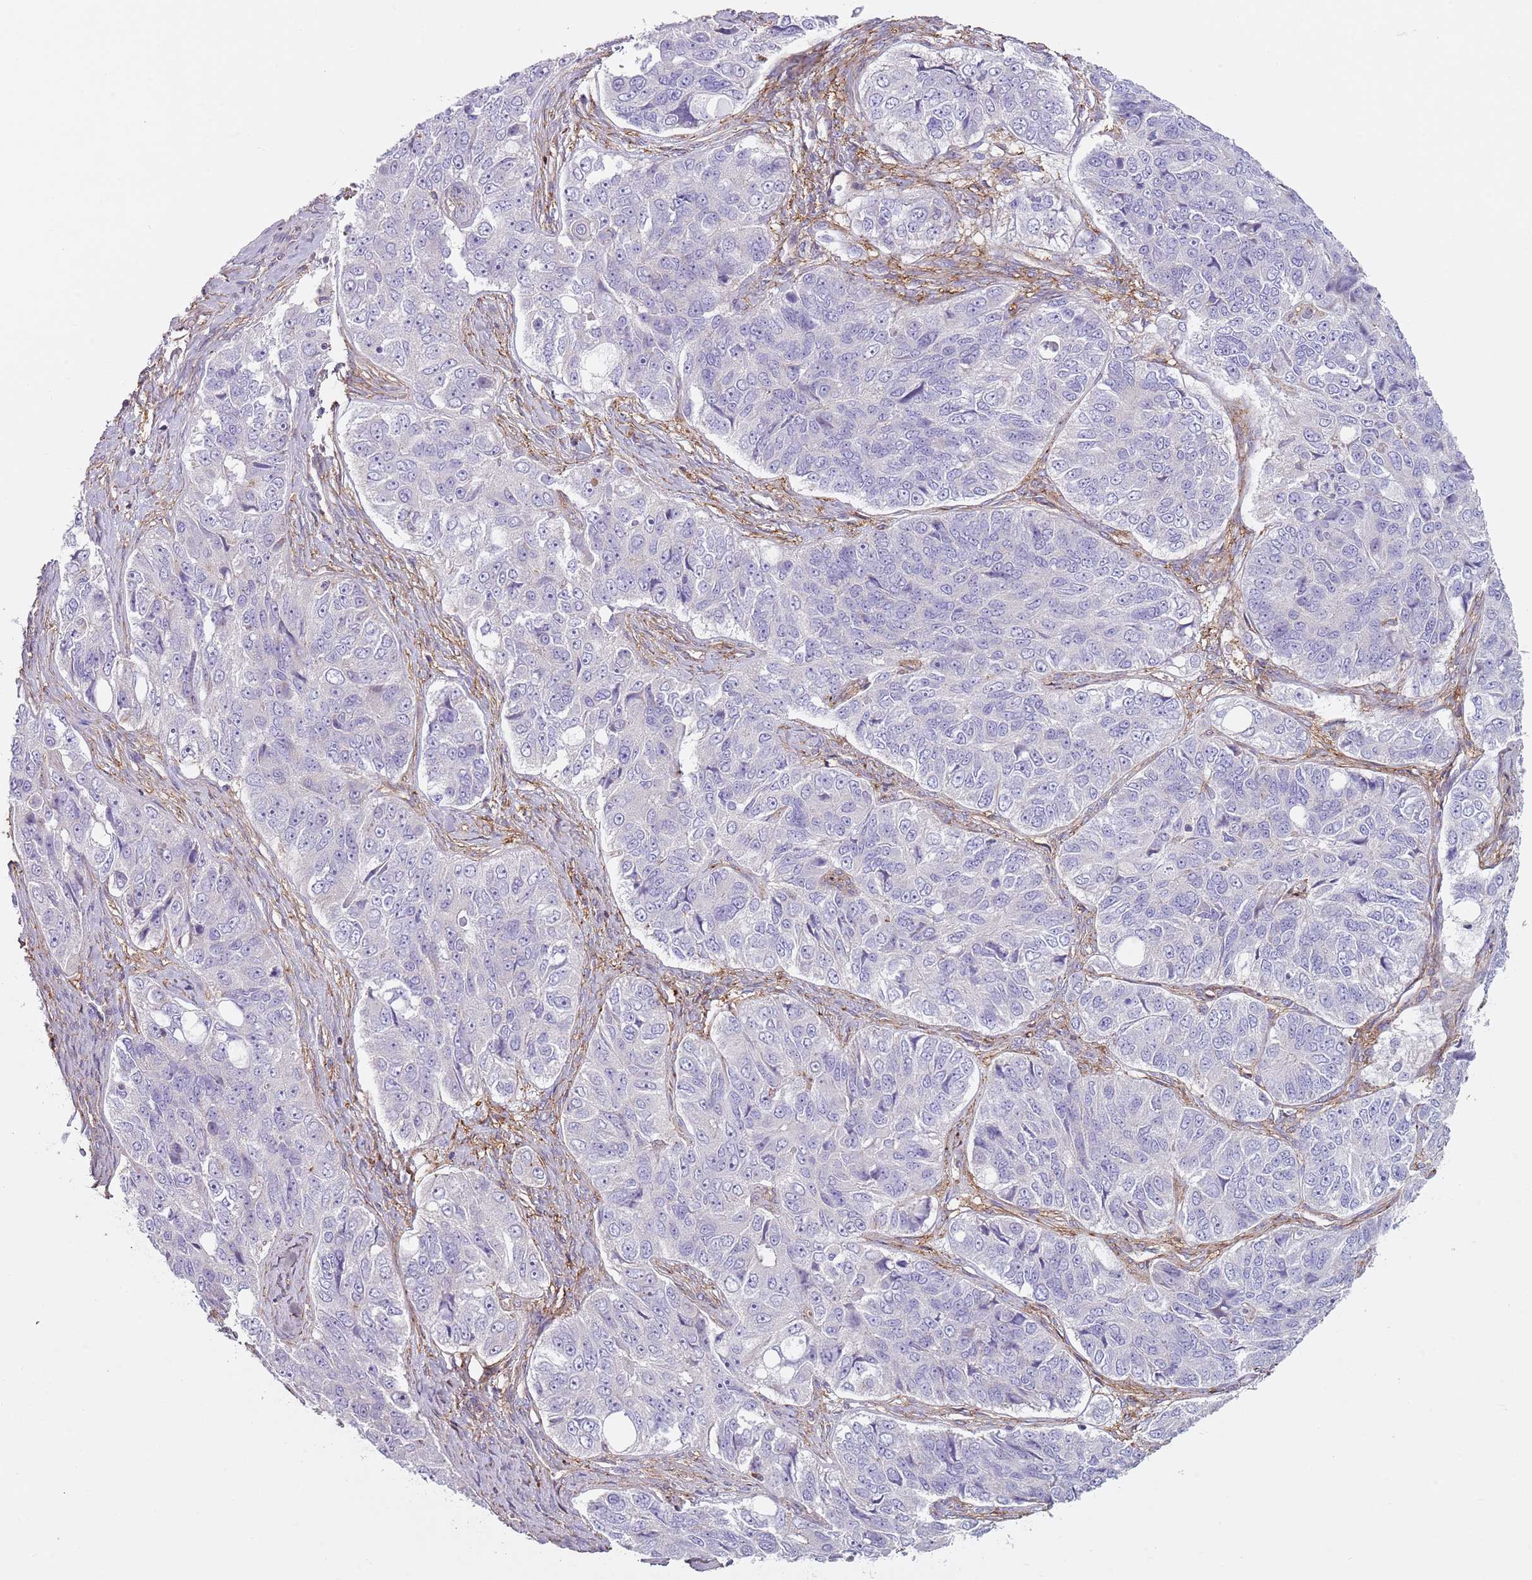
{"staining": {"intensity": "negative", "quantity": "none", "location": "none"}, "tissue": "ovarian cancer", "cell_type": "Tumor cells", "image_type": "cancer", "snomed": [{"axis": "morphology", "description": "Carcinoma, endometroid"}, {"axis": "topography", "description": "Ovary"}], "caption": "DAB immunohistochemical staining of ovarian cancer (endometroid carcinoma) exhibits no significant positivity in tumor cells. Nuclei are stained in blue.", "gene": "GNAI3", "patient": {"sex": "female", "age": 51}}